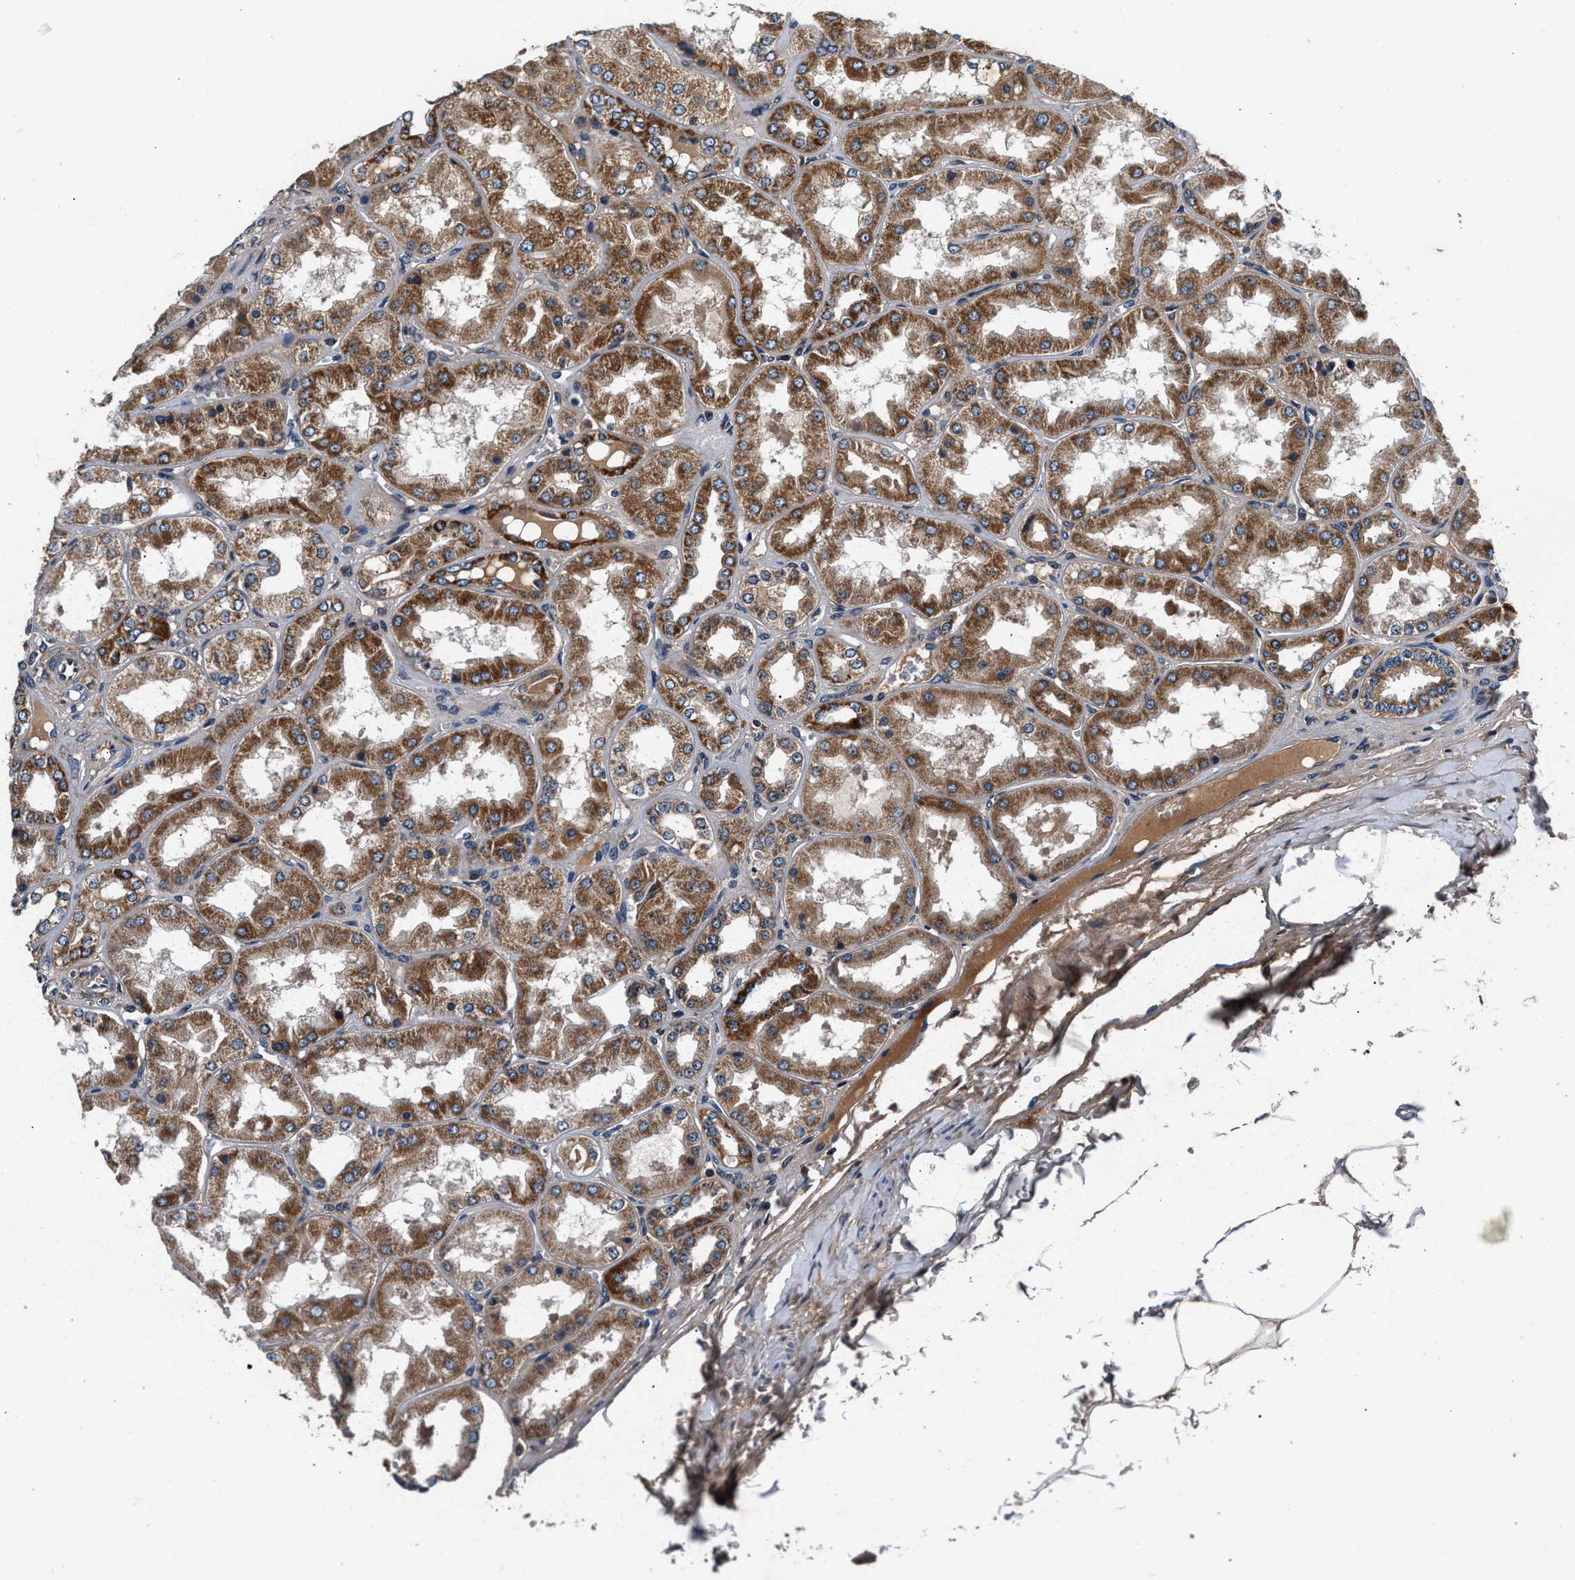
{"staining": {"intensity": "negative", "quantity": "none", "location": "none"}, "tissue": "kidney", "cell_type": "Cells in glomeruli", "image_type": "normal", "snomed": [{"axis": "morphology", "description": "Normal tissue, NOS"}, {"axis": "topography", "description": "Kidney"}], "caption": "Kidney stained for a protein using IHC displays no staining cells in glomeruli.", "gene": "IMMT", "patient": {"sex": "female", "age": 56}}